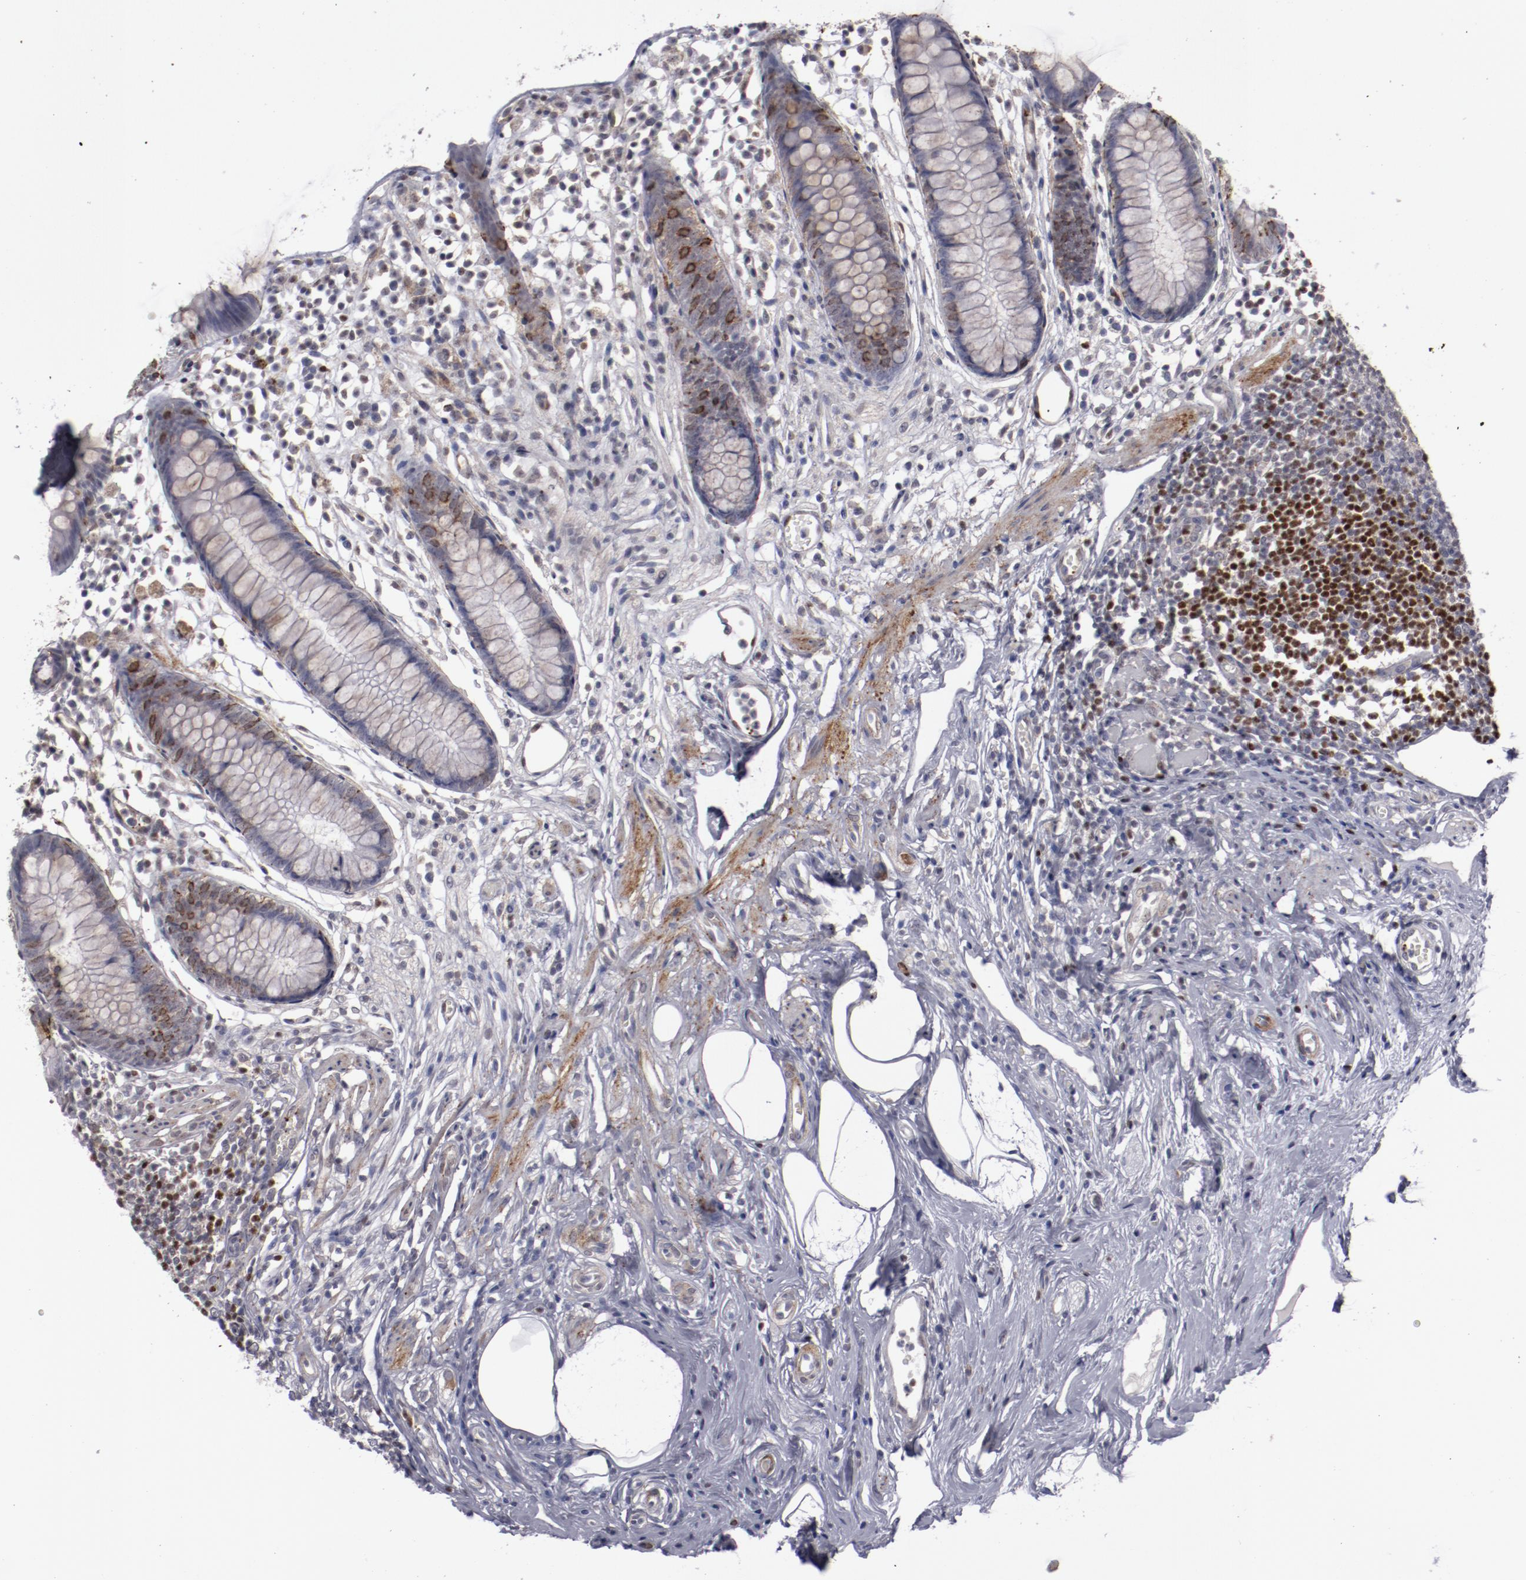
{"staining": {"intensity": "negative", "quantity": "none", "location": "none"}, "tissue": "appendix", "cell_type": "Glandular cells", "image_type": "normal", "snomed": [{"axis": "morphology", "description": "Normal tissue, NOS"}, {"axis": "topography", "description": "Appendix"}], "caption": "Glandular cells are negative for brown protein staining in unremarkable appendix. Brightfield microscopy of immunohistochemistry stained with DAB (3,3'-diaminobenzidine) (brown) and hematoxylin (blue), captured at high magnification.", "gene": "LEF1", "patient": {"sex": "male", "age": 38}}